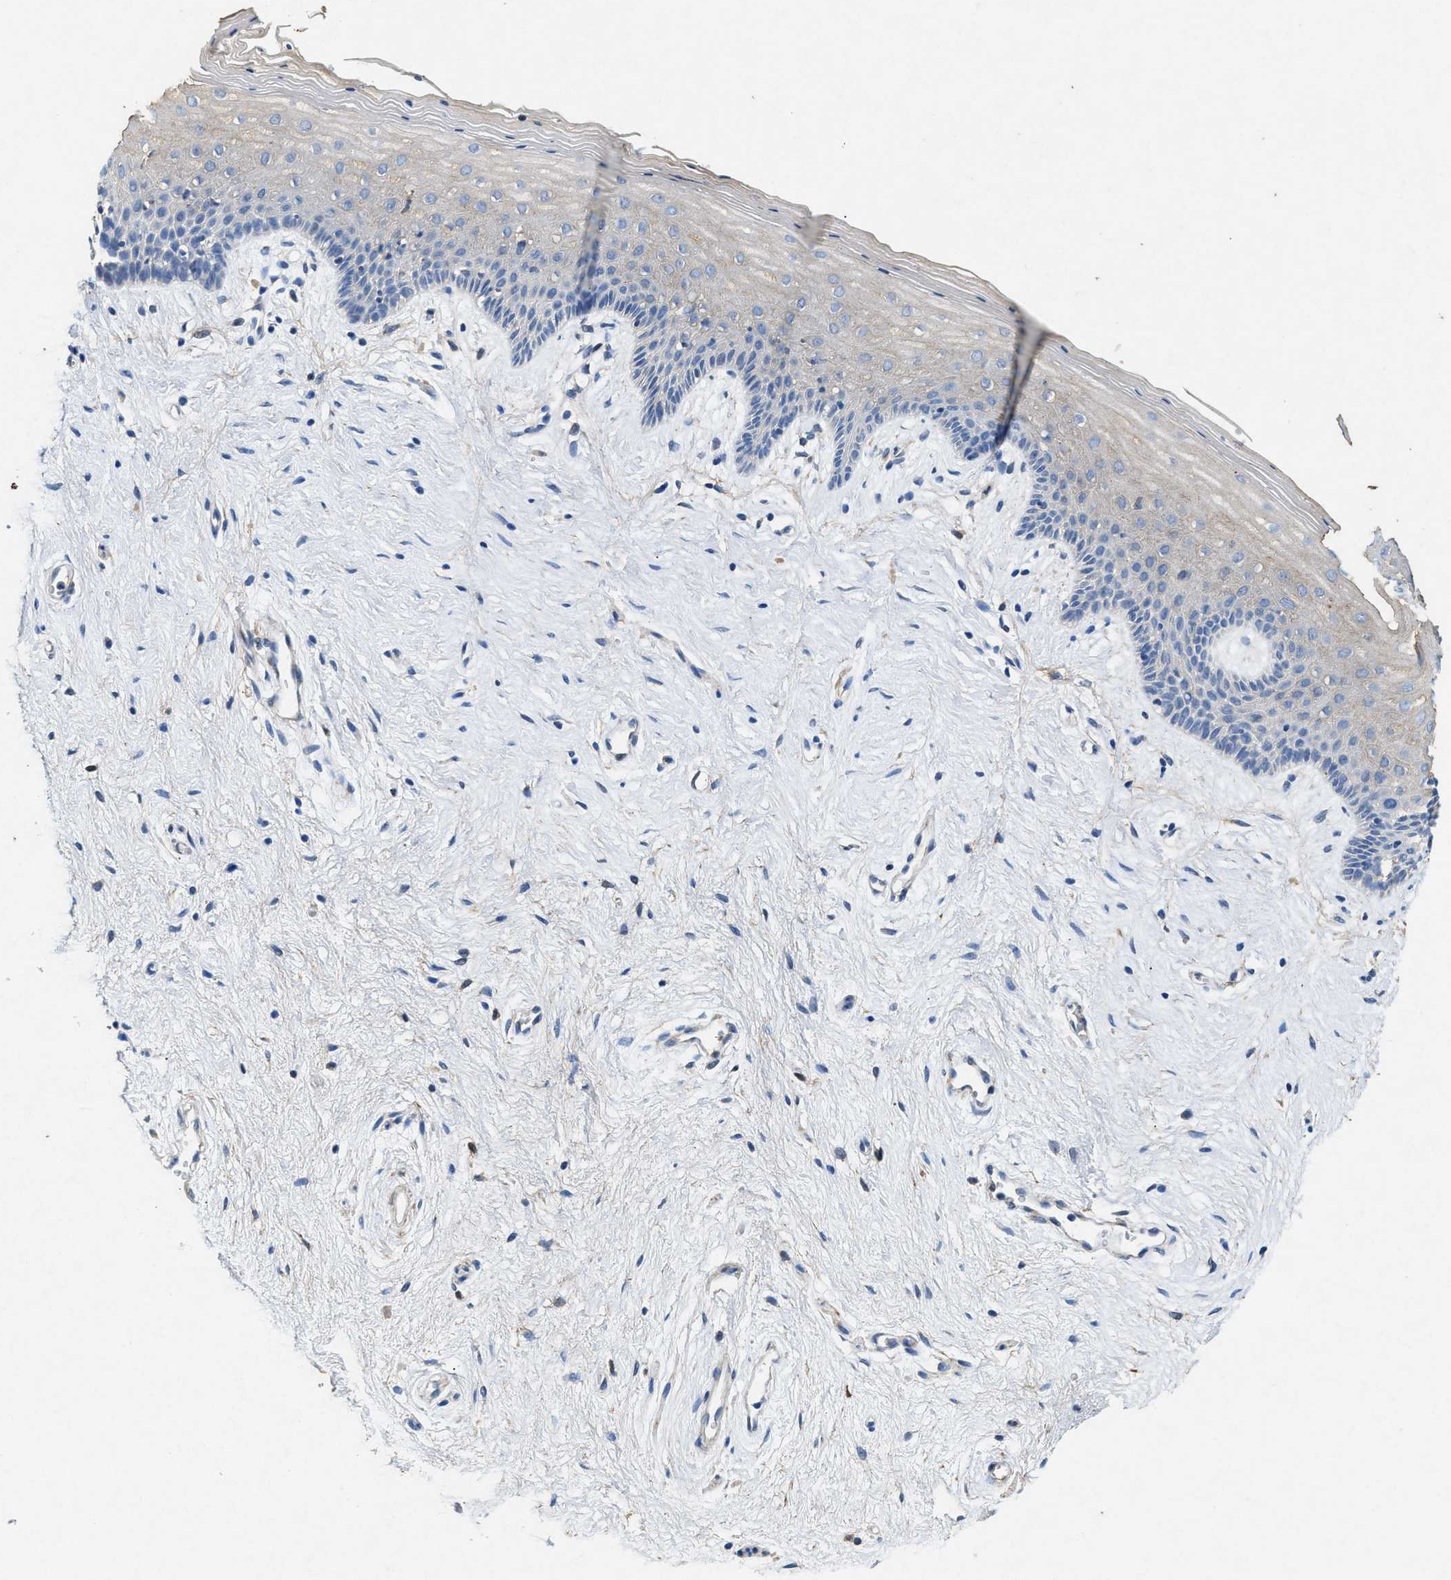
{"staining": {"intensity": "negative", "quantity": "none", "location": "none"}, "tissue": "vagina", "cell_type": "Squamous epithelial cells", "image_type": "normal", "snomed": [{"axis": "morphology", "description": "Normal tissue, NOS"}, {"axis": "topography", "description": "Vagina"}], "caption": "Photomicrograph shows no significant protein positivity in squamous epithelial cells of normal vagina. (DAB IHC, high magnification).", "gene": "CDK15", "patient": {"sex": "female", "age": 44}}